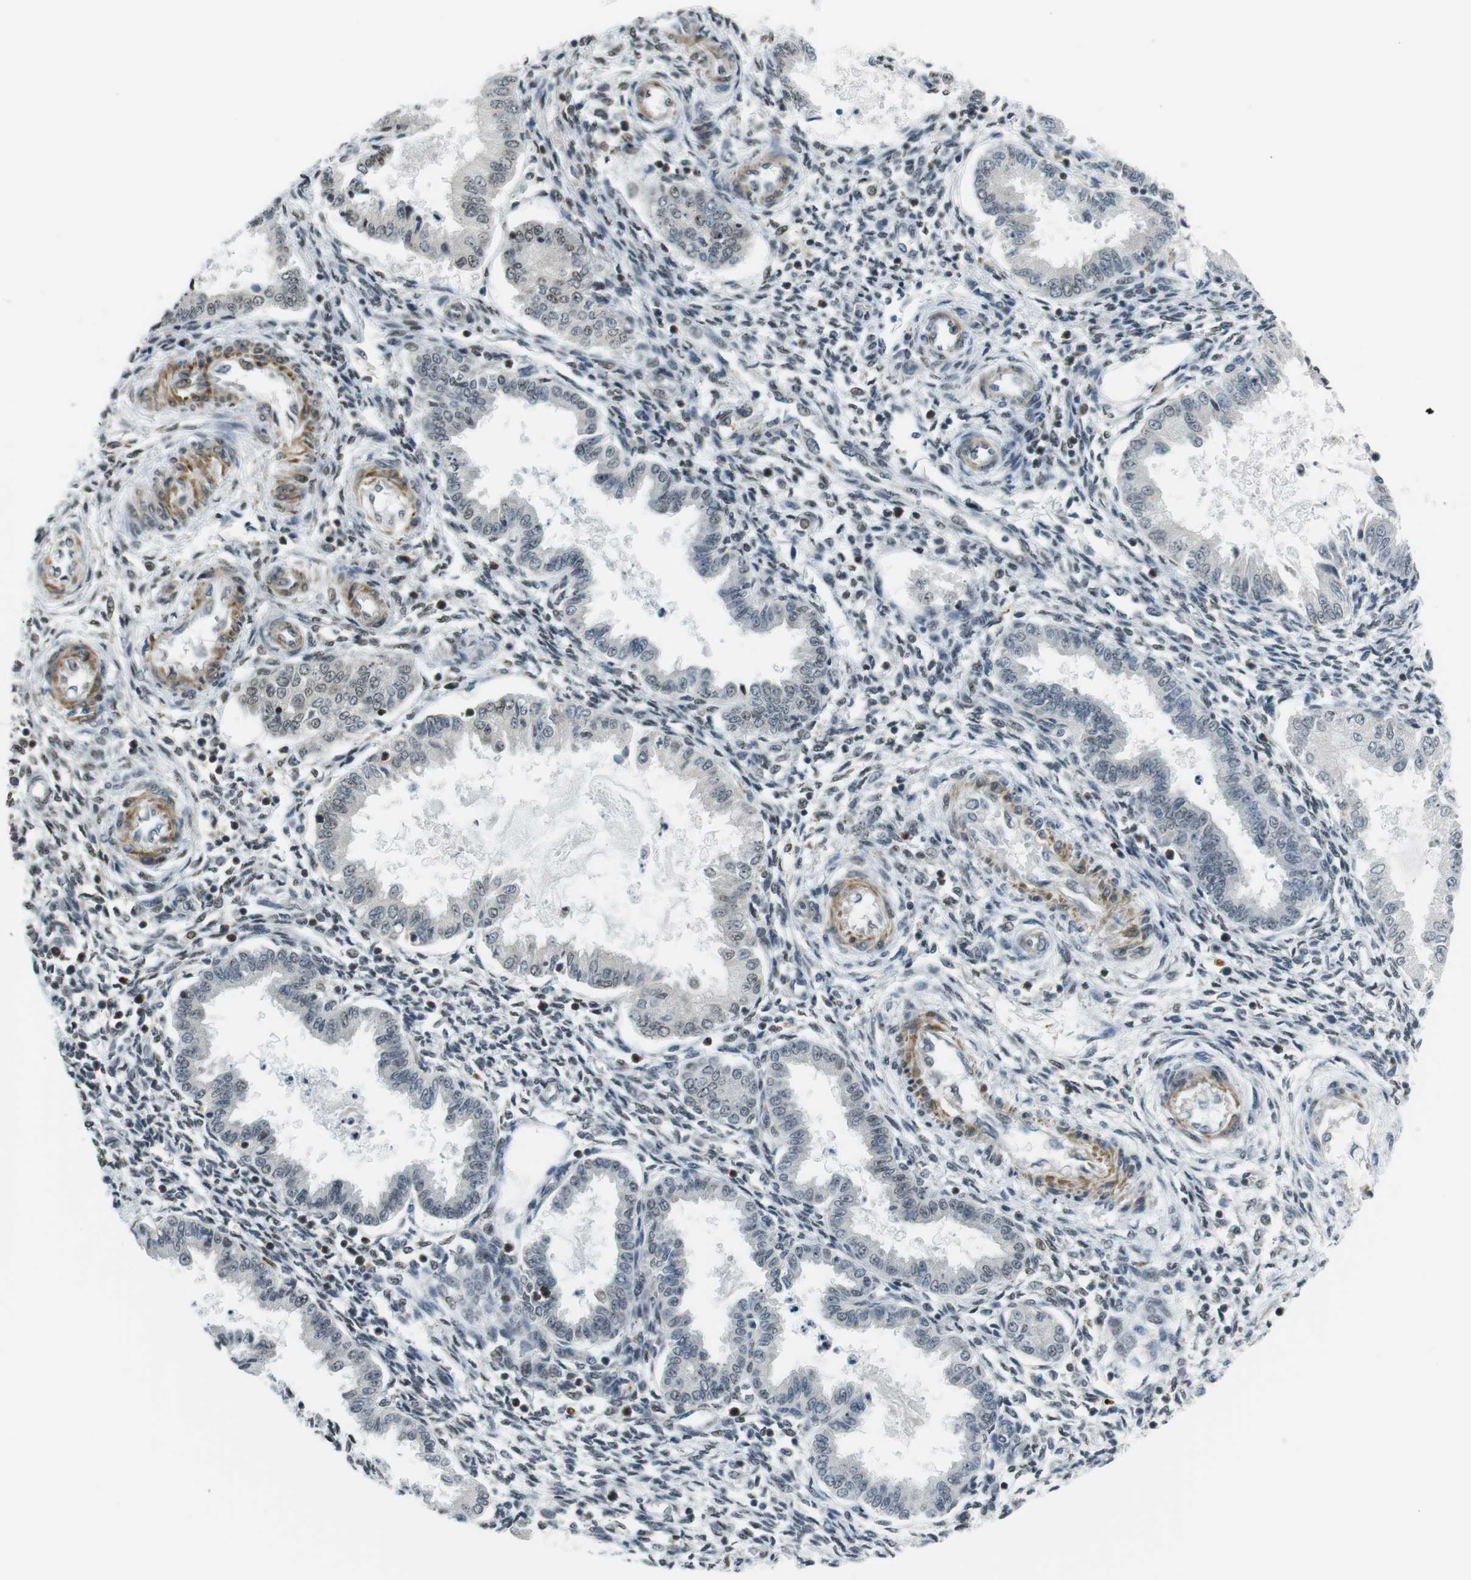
{"staining": {"intensity": "weak", "quantity": "25%-75%", "location": "cytoplasmic/membranous,nuclear"}, "tissue": "endometrium", "cell_type": "Cells in endometrial stroma", "image_type": "normal", "snomed": [{"axis": "morphology", "description": "Normal tissue, NOS"}, {"axis": "topography", "description": "Endometrium"}], "caption": "Immunohistochemical staining of normal endometrium displays 25%-75% levels of weak cytoplasmic/membranous,nuclear protein staining in approximately 25%-75% of cells in endometrial stroma. The staining was performed using DAB (3,3'-diaminobenzidine) to visualize the protein expression in brown, while the nuclei were stained in blue with hematoxylin (Magnification: 20x).", "gene": "USP7", "patient": {"sex": "female", "age": 33}}